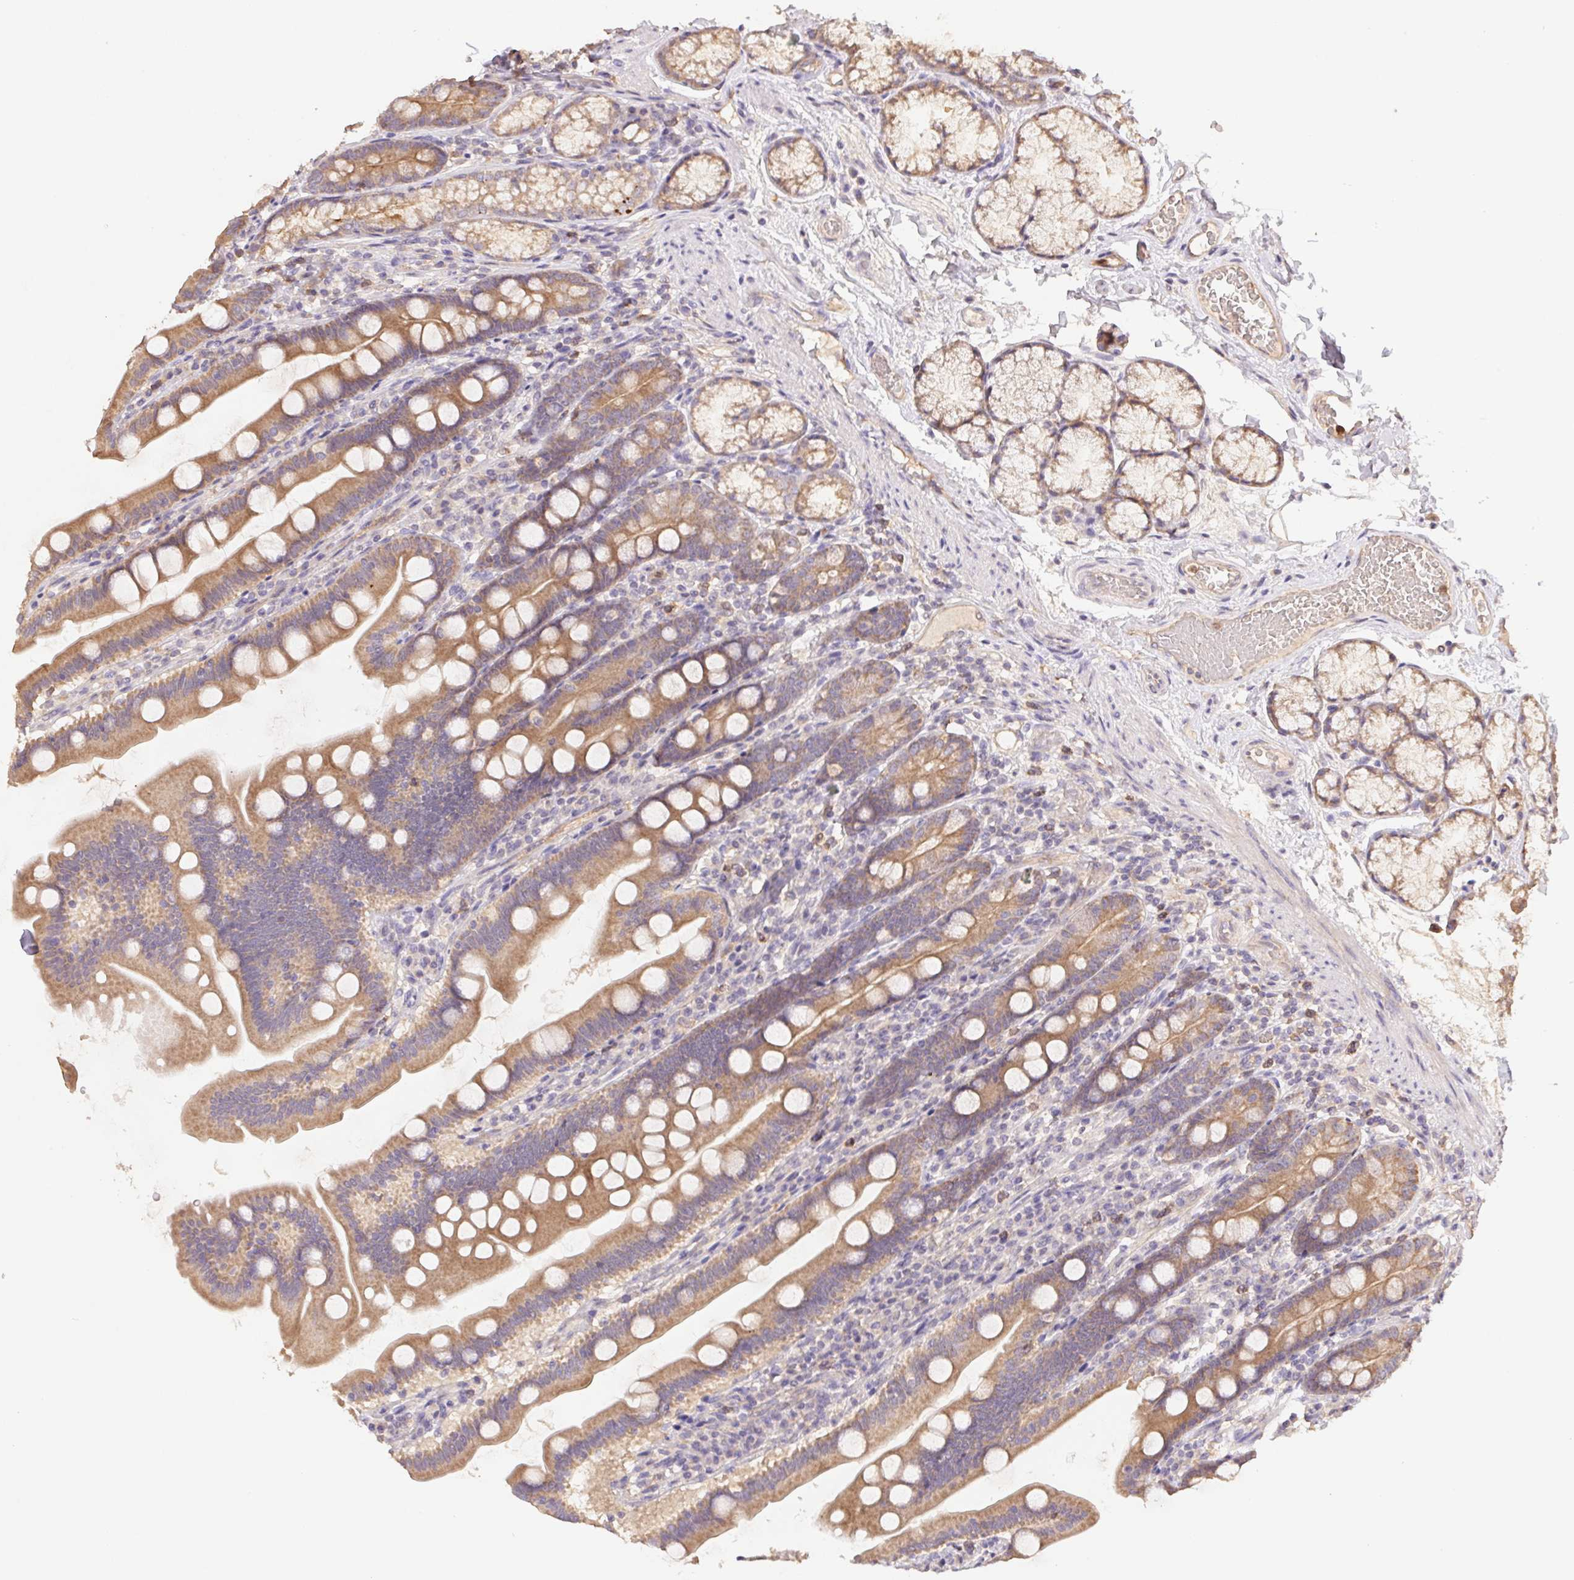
{"staining": {"intensity": "moderate", "quantity": ">75%", "location": "cytoplasmic/membranous"}, "tissue": "duodenum", "cell_type": "Glandular cells", "image_type": "normal", "snomed": [{"axis": "morphology", "description": "Normal tissue, NOS"}, {"axis": "topography", "description": "Duodenum"}], "caption": "This micrograph reveals IHC staining of benign human duodenum, with medium moderate cytoplasmic/membranous positivity in about >75% of glandular cells.", "gene": "RAB11A", "patient": {"sex": "female", "age": 67}}